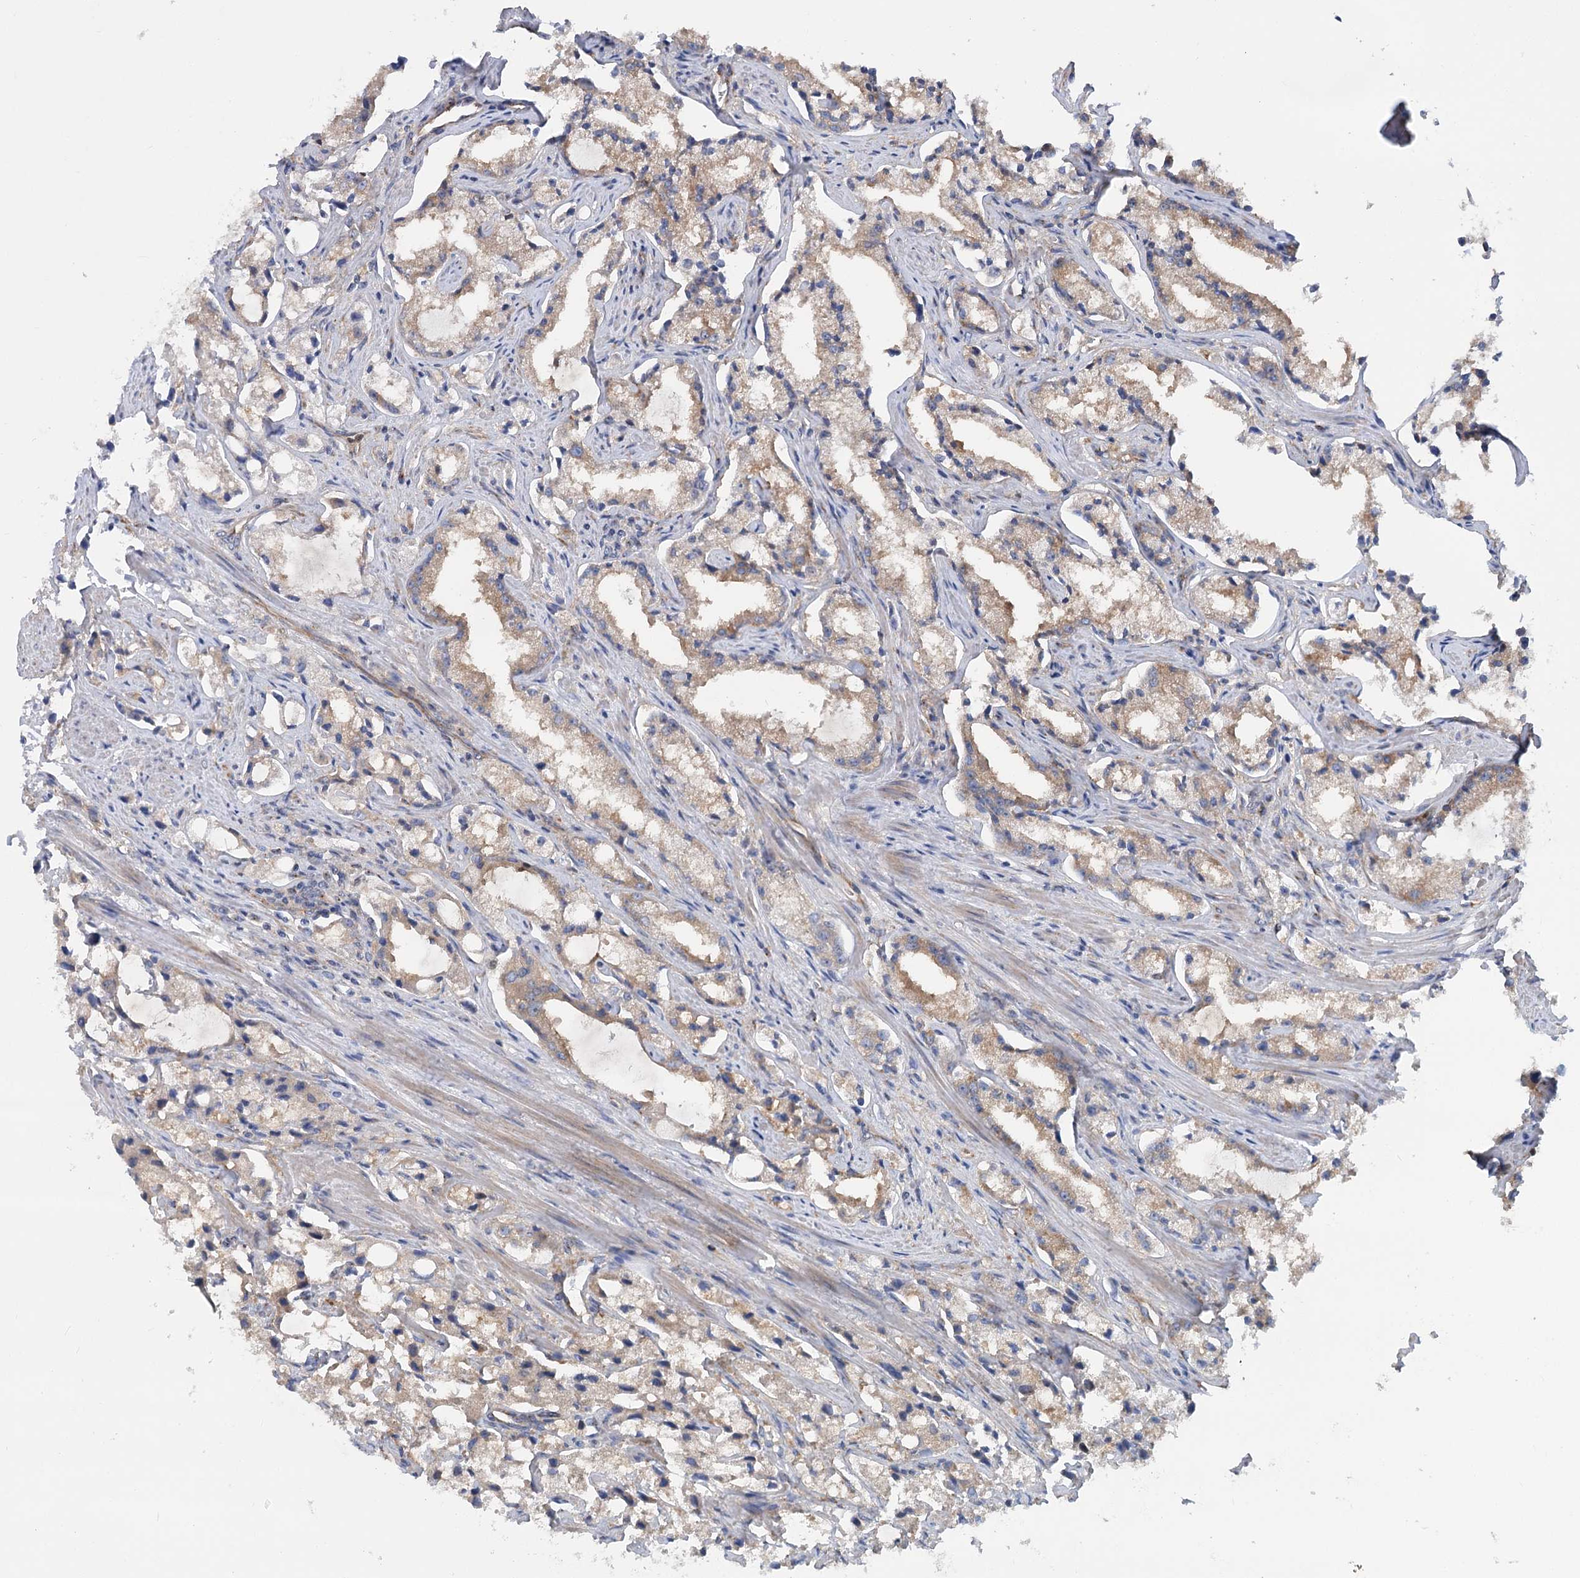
{"staining": {"intensity": "moderate", "quantity": ">75%", "location": "cytoplasmic/membranous"}, "tissue": "prostate cancer", "cell_type": "Tumor cells", "image_type": "cancer", "snomed": [{"axis": "morphology", "description": "Adenocarcinoma, High grade"}, {"axis": "topography", "description": "Prostate"}], "caption": "Prostate cancer stained with IHC reveals moderate cytoplasmic/membranous staining in about >75% of tumor cells.", "gene": "SCN11A", "patient": {"sex": "male", "age": 66}}